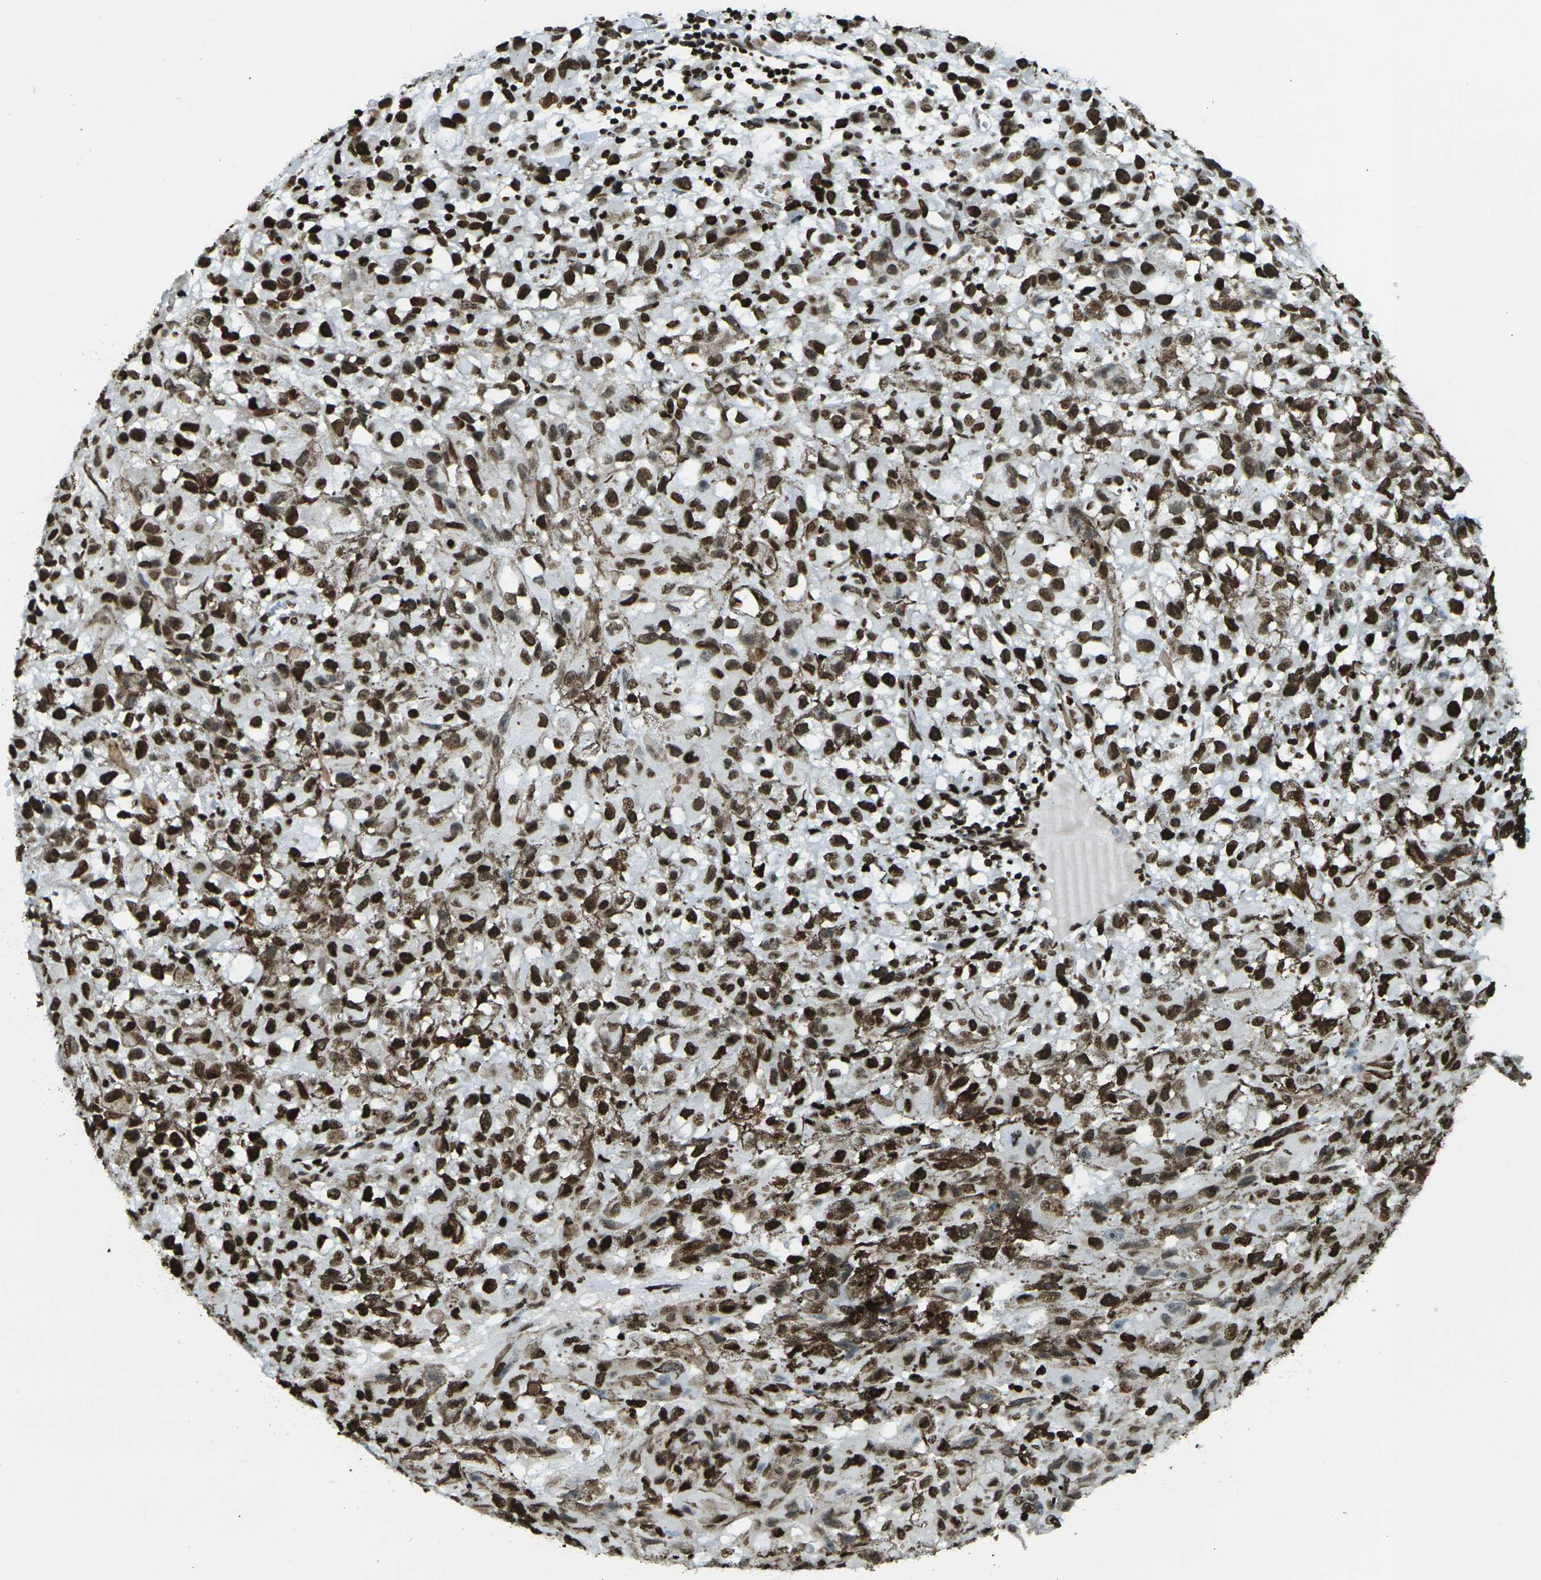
{"staining": {"intensity": "strong", "quantity": ">75%", "location": "nuclear"}, "tissue": "melanoma", "cell_type": "Tumor cells", "image_type": "cancer", "snomed": [{"axis": "morphology", "description": "Malignant melanoma, NOS"}, {"axis": "topography", "description": "Skin"}], "caption": "Immunohistochemistry photomicrograph of malignant melanoma stained for a protein (brown), which exhibits high levels of strong nuclear positivity in about >75% of tumor cells.", "gene": "H1-2", "patient": {"sex": "female", "age": 104}}